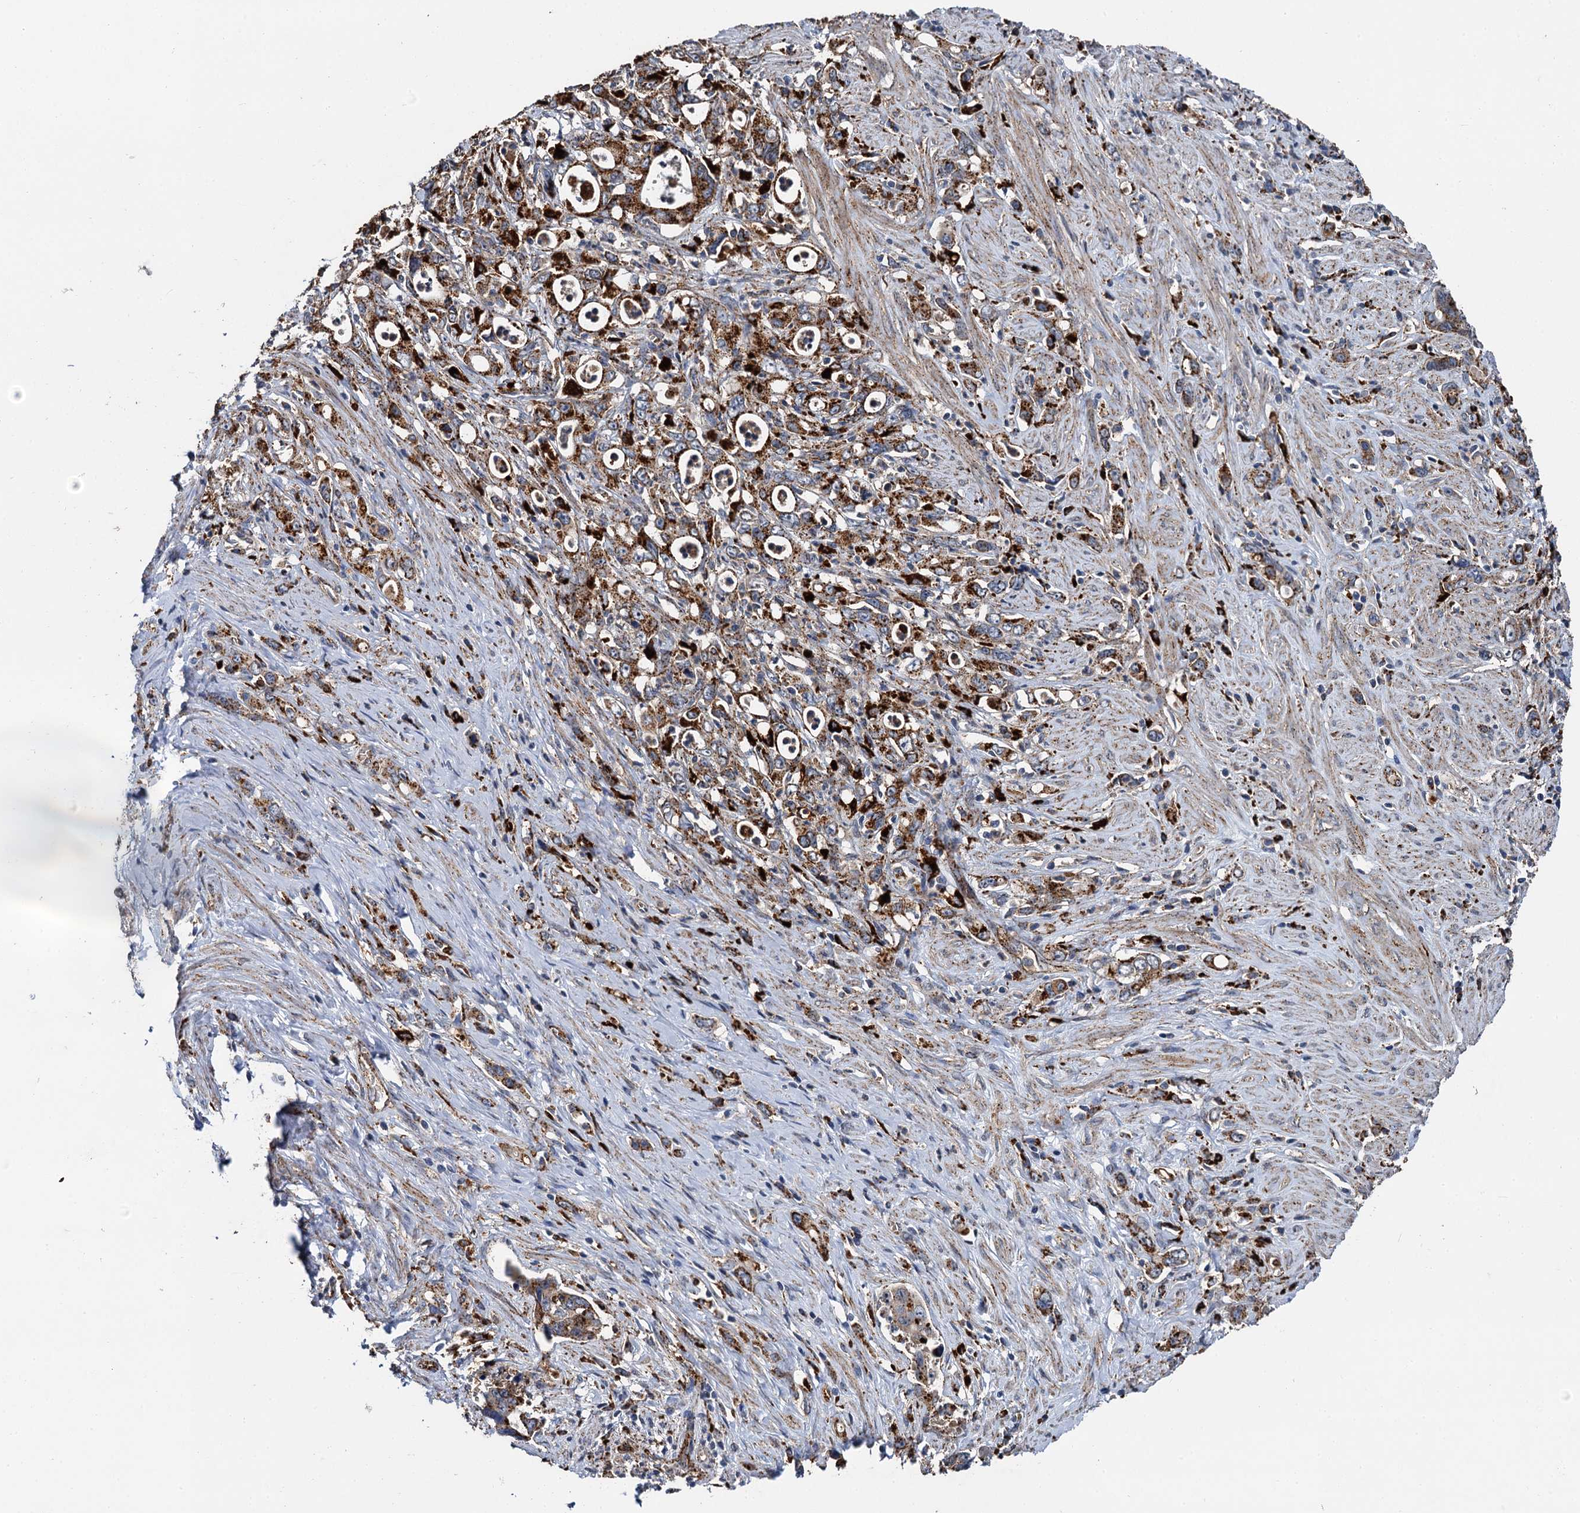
{"staining": {"intensity": "strong", "quantity": ">75%", "location": "cytoplasmic/membranous"}, "tissue": "stomach cancer", "cell_type": "Tumor cells", "image_type": "cancer", "snomed": [{"axis": "morphology", "description": "Adenocarcinoma, NOS"}, {"axis": "topography", "description": "Stomach, lower"}], "caption": "Immunohistochemical staining of stomach cancer (adenocarcinoma) demonstrates strong cytoplasmic/membranous protein positivity in about >75% of tumor cells.", "gene": "GBA1", "patient": {"sex": "female", "age": 43}}